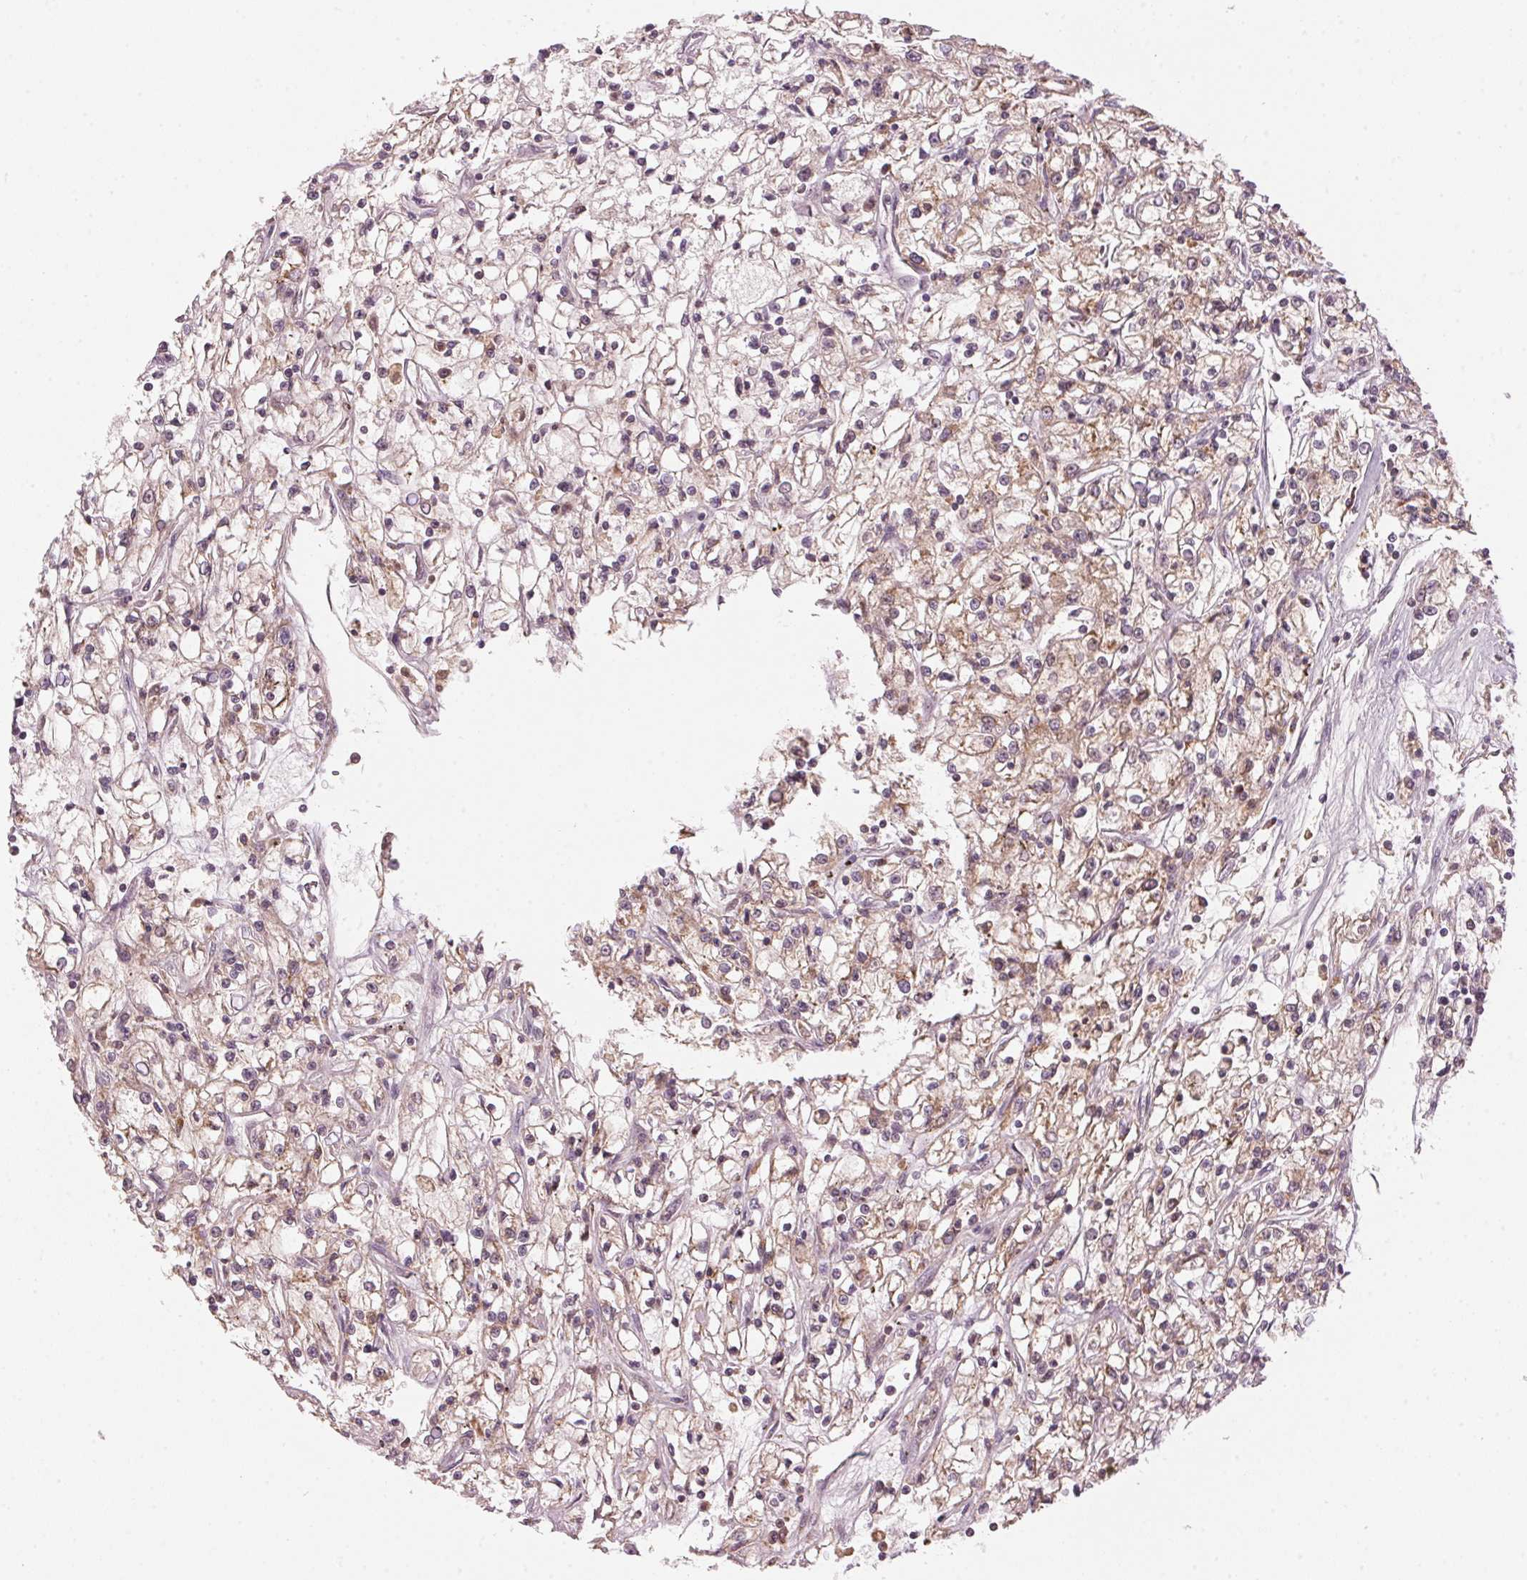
{"staining": {"intensity": "weak", "quantity": "25%-75%", "location": "cytoplasmic/membranous"}, "tissue": "renal cancer", "cell_type": "Tumor cells", "image_type": "cancer", "snomed": [{"axis": "morphology", "description": "Adenocarcinoma, NOS"}, {"axis": "topography", "description": "Kidney"}], "caption": "About 25%-75% of tumor cells in renal cancer (adenocarcinoma) display weak cytoplasmic/membranous protein expression as visualized by brown immunohistochemical staining.", "gene": "ARHGAP6", "patient": {"sex": "female", "age": 59}}